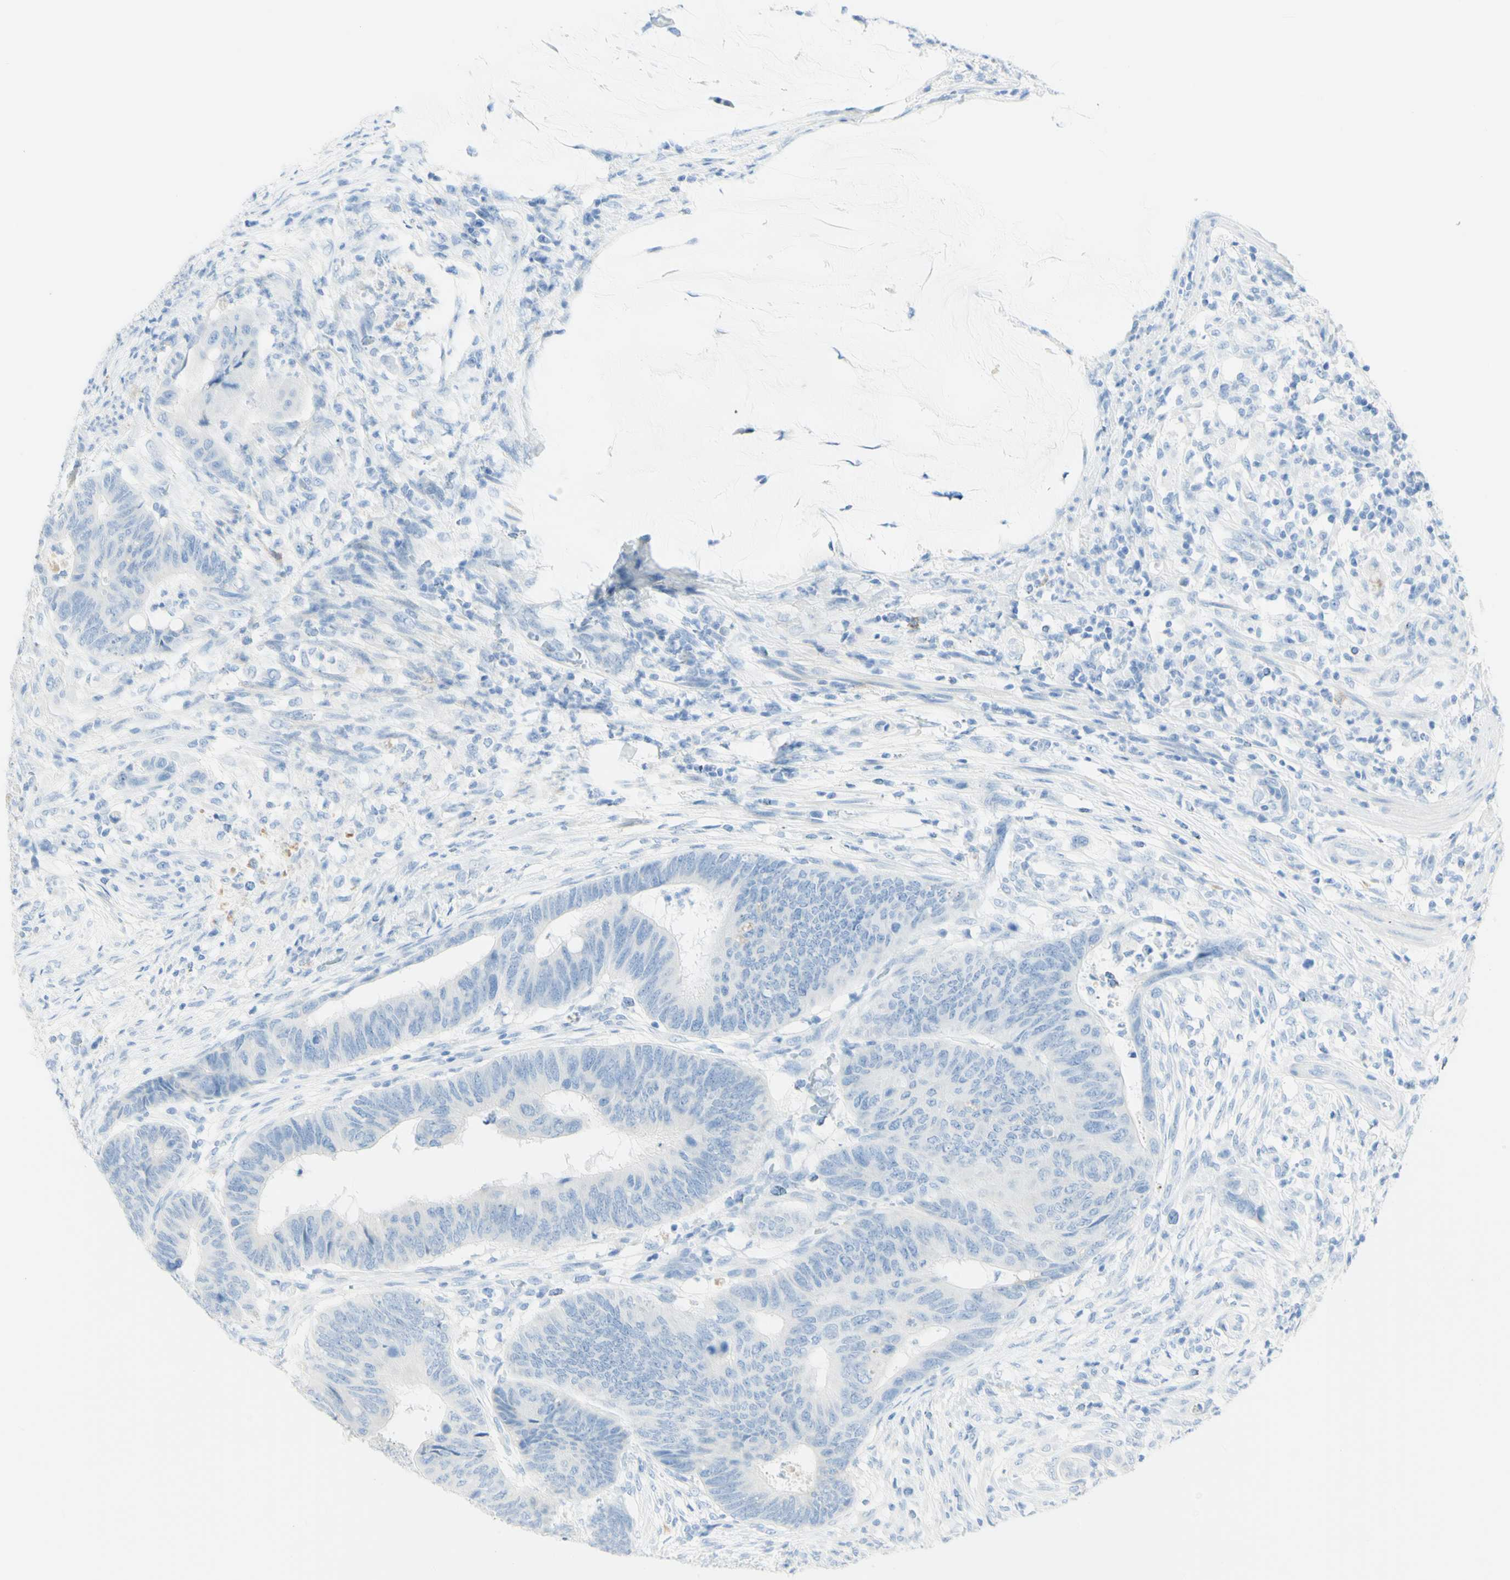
{"staining": {"intensity": "negative", "quantity": "none", "location": "none"}, "tissue": "colorectal cancer", "cell_type": "Tumor cells", "image_type": "cancer", "snomed": [{"axis": "morphology", "description": "Normal tissue, NOS"}, {"axis": "morphology", "description": "Adenocarcinoma, NOS"}, {"axis": "topography", "description": "Rectum"}, {"axis": "topography", "description": "Peripheral nerve tissue"}], "caption": "An IHC histopathology image of colorectal cancer is shown. There is no staining in tumor cells of colorectal cancer. Brightfield microscopy of IHC stained with DAB (brown) and hematoxylin (blue), captured at high magnification.", "gene": "LETM1", "patient": {"sex": "male", "age": 92}}